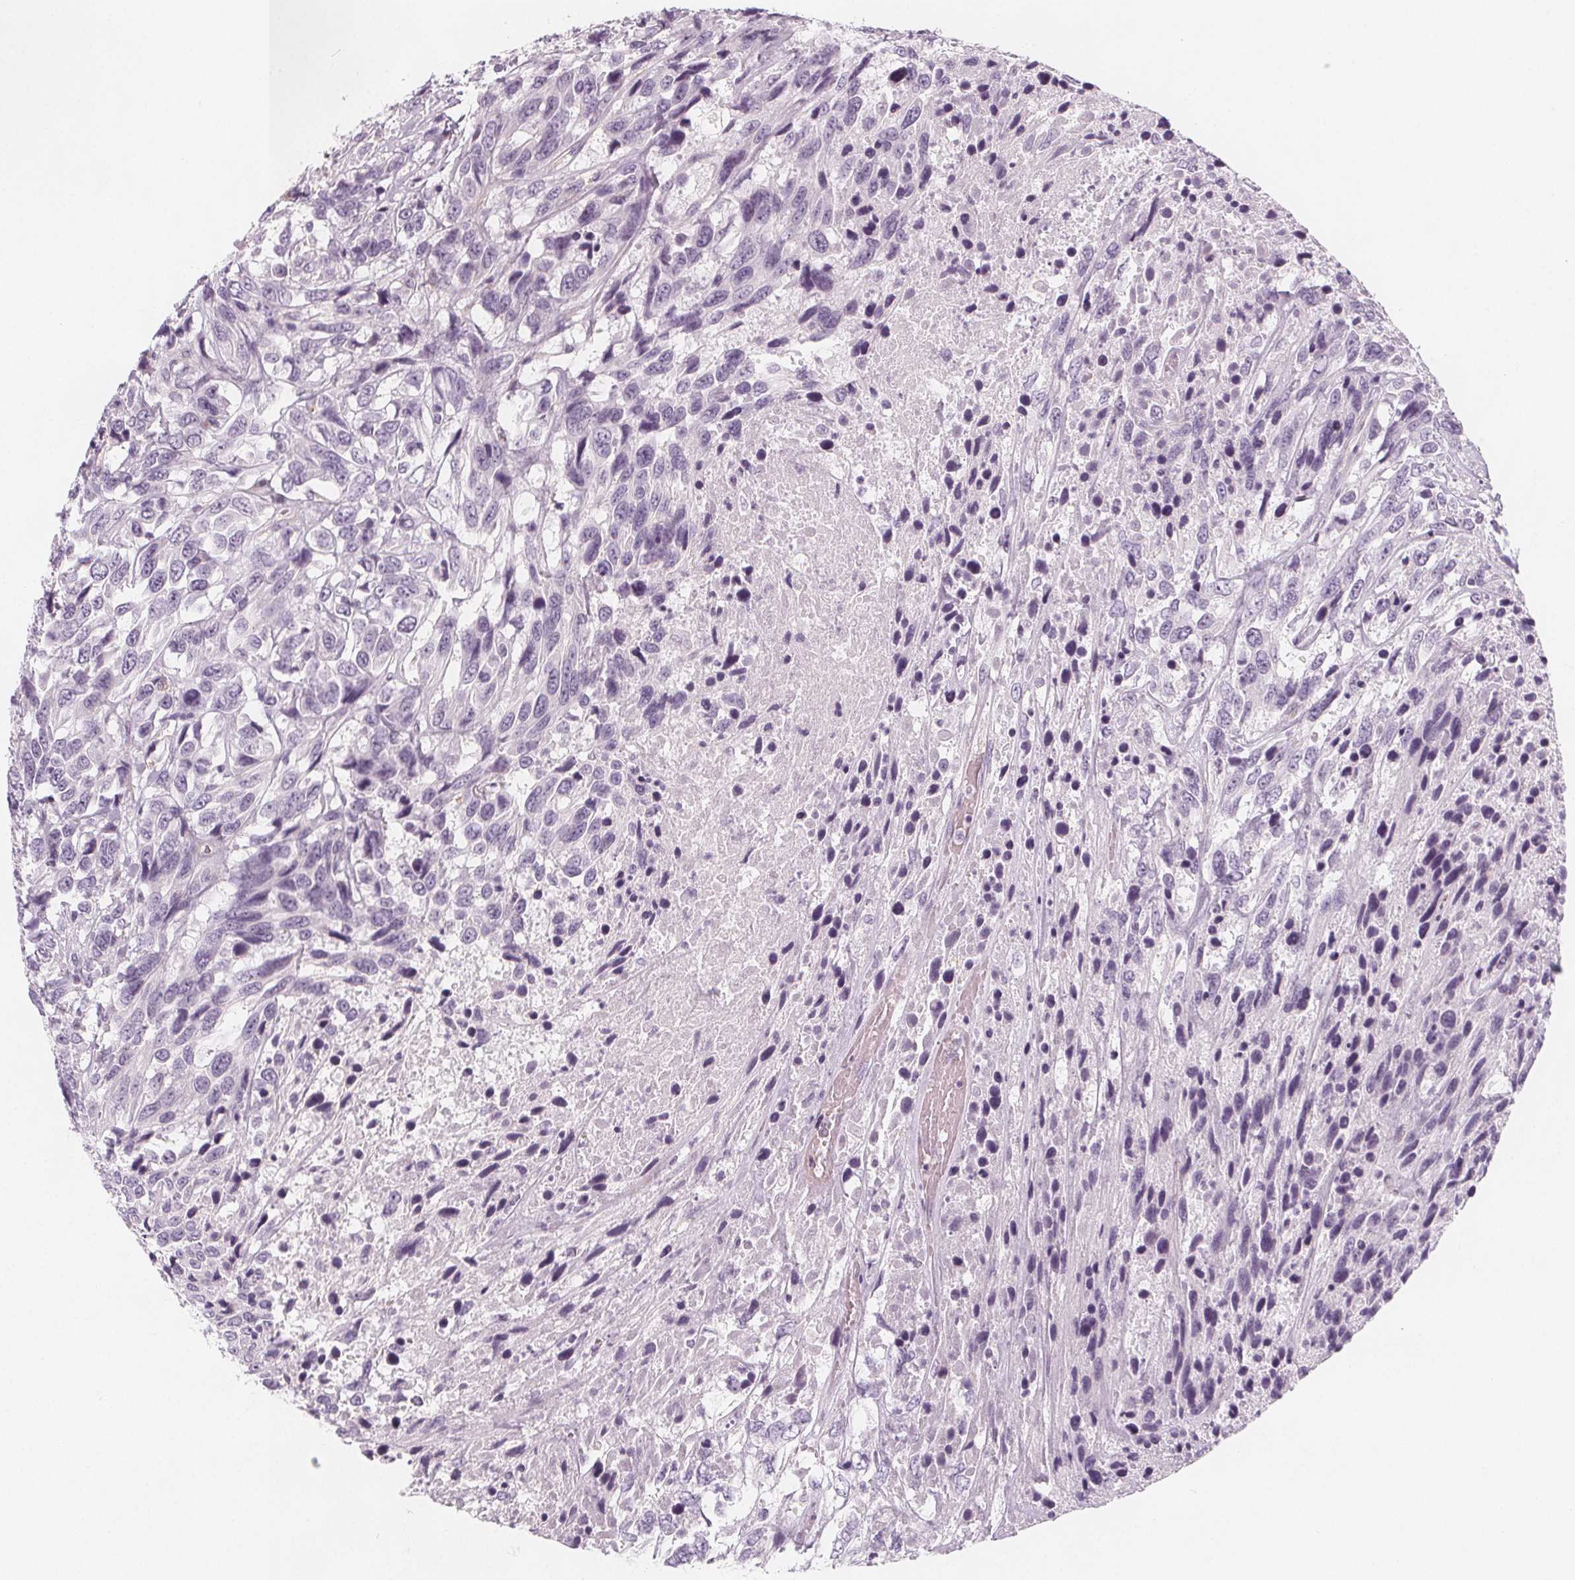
{"staining": {"intensity": "negative", "quantity": "none", "location": "none"}, "tissue": "urothelial cancer", "cell_type": "Tumor cells", "image_type": "cancer", "snomed": [{"axis": "morphology", "description": "Urothelial carcinoma, High grade"}, {"axis": "topography", "description": "Urinary bladder"}], "caption": "Tumor cells show no significant protein positivity in urothelial cancer.", "gene": "MAP1A", "patient": {"sex": "female", "age": 70}}